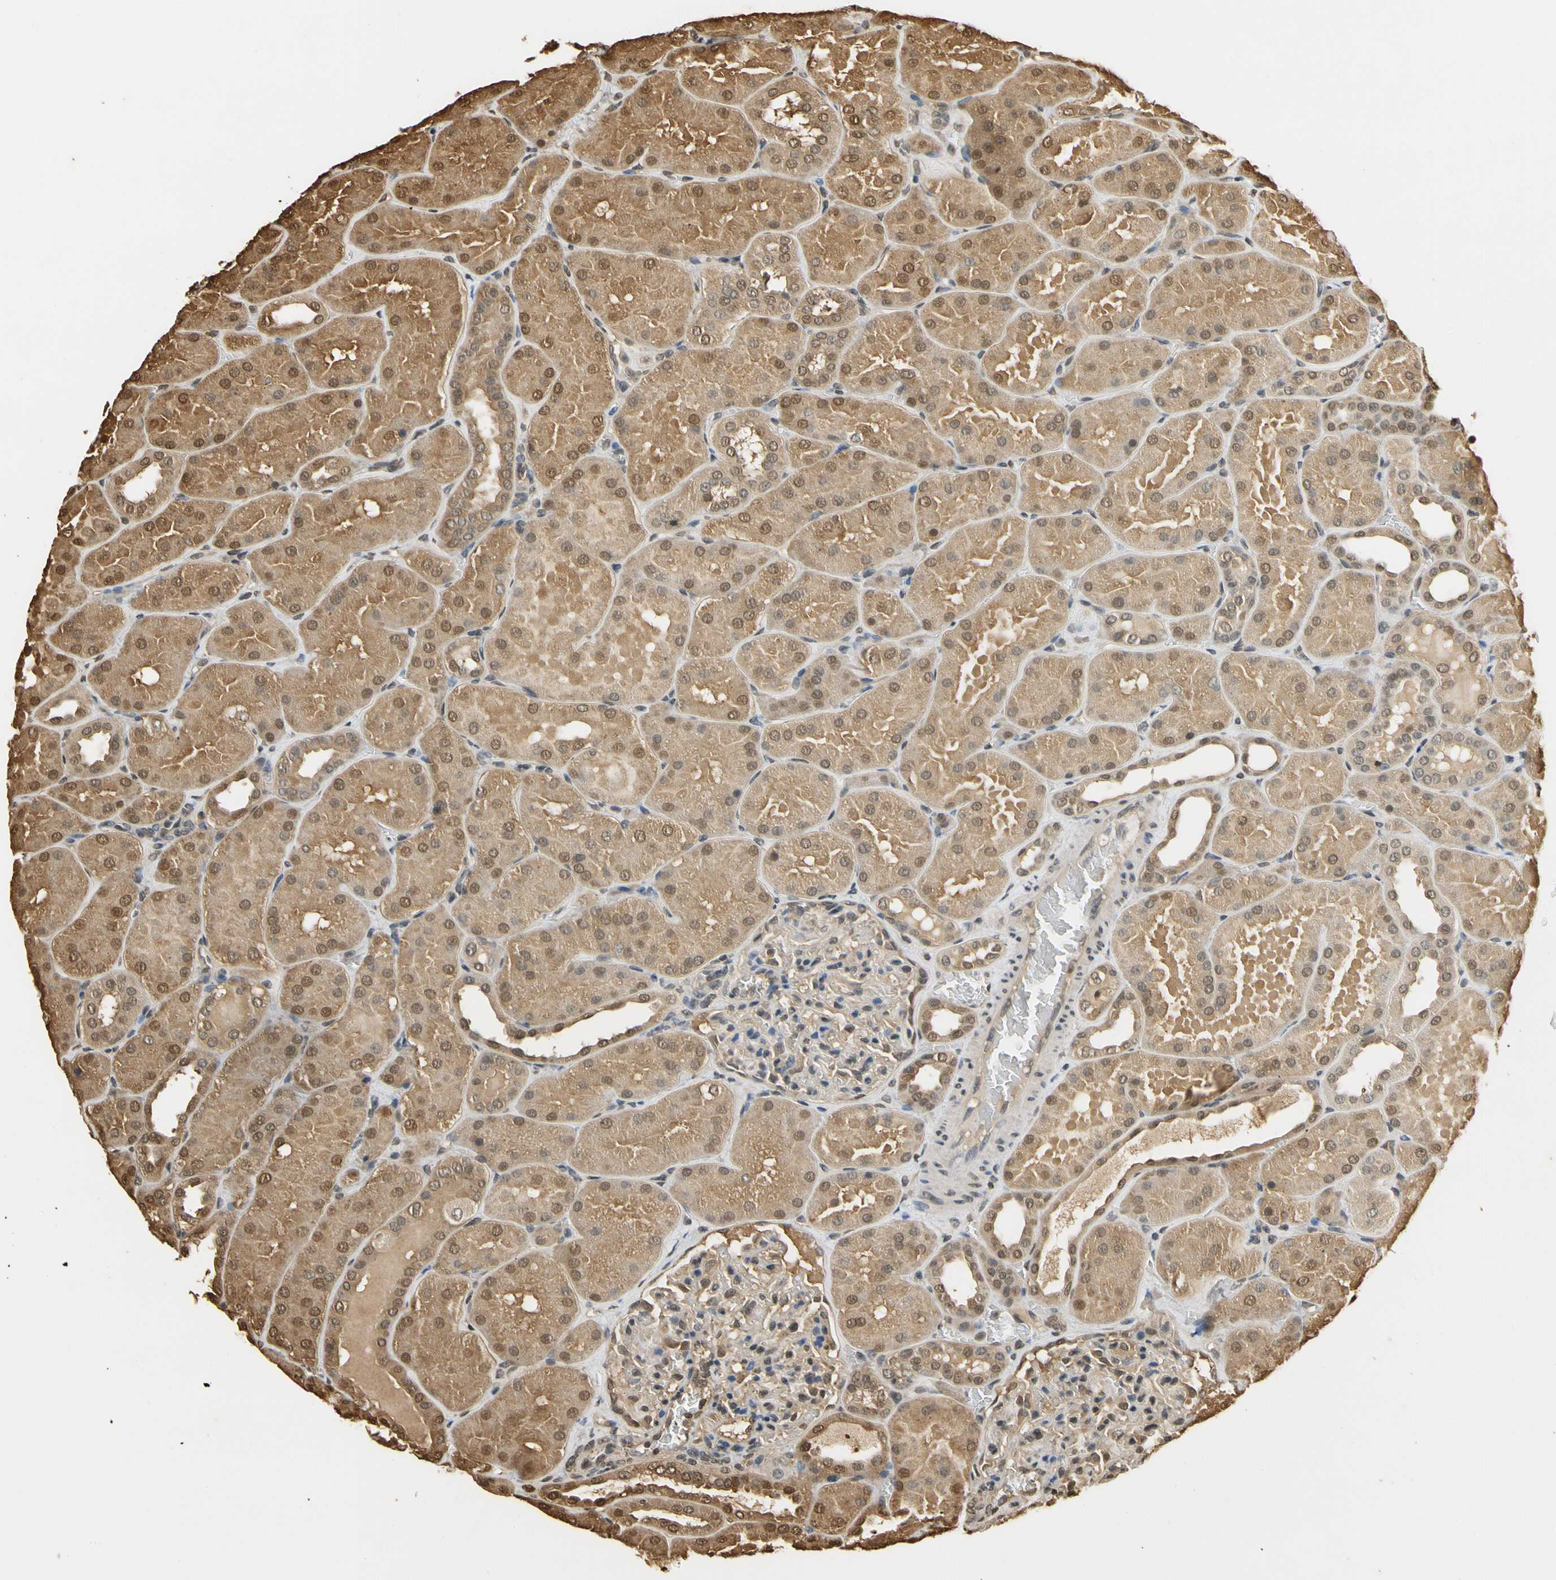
{"staining": {"intensity": "weak", "quantity": "25%-75%", "location": "cytoplasmic/membranous"}, "tissue": "kidney", "cell_type": "Cells in glomeruli", "image_type": "normal", "snomed": [{"axis": "morphology", "description": "Normal tissue, NOS"}, {"axis": "topography", "description": "Kidney"}], "caption": "Immunohistochemical staining of normal human kidney exhibits low levels of weak cytoplasmic/membranous positivity in approximately 25%-75% of cells in glomeruli.", "gene": "SOD1", "patient": {"sex": "male", "age": 28}}